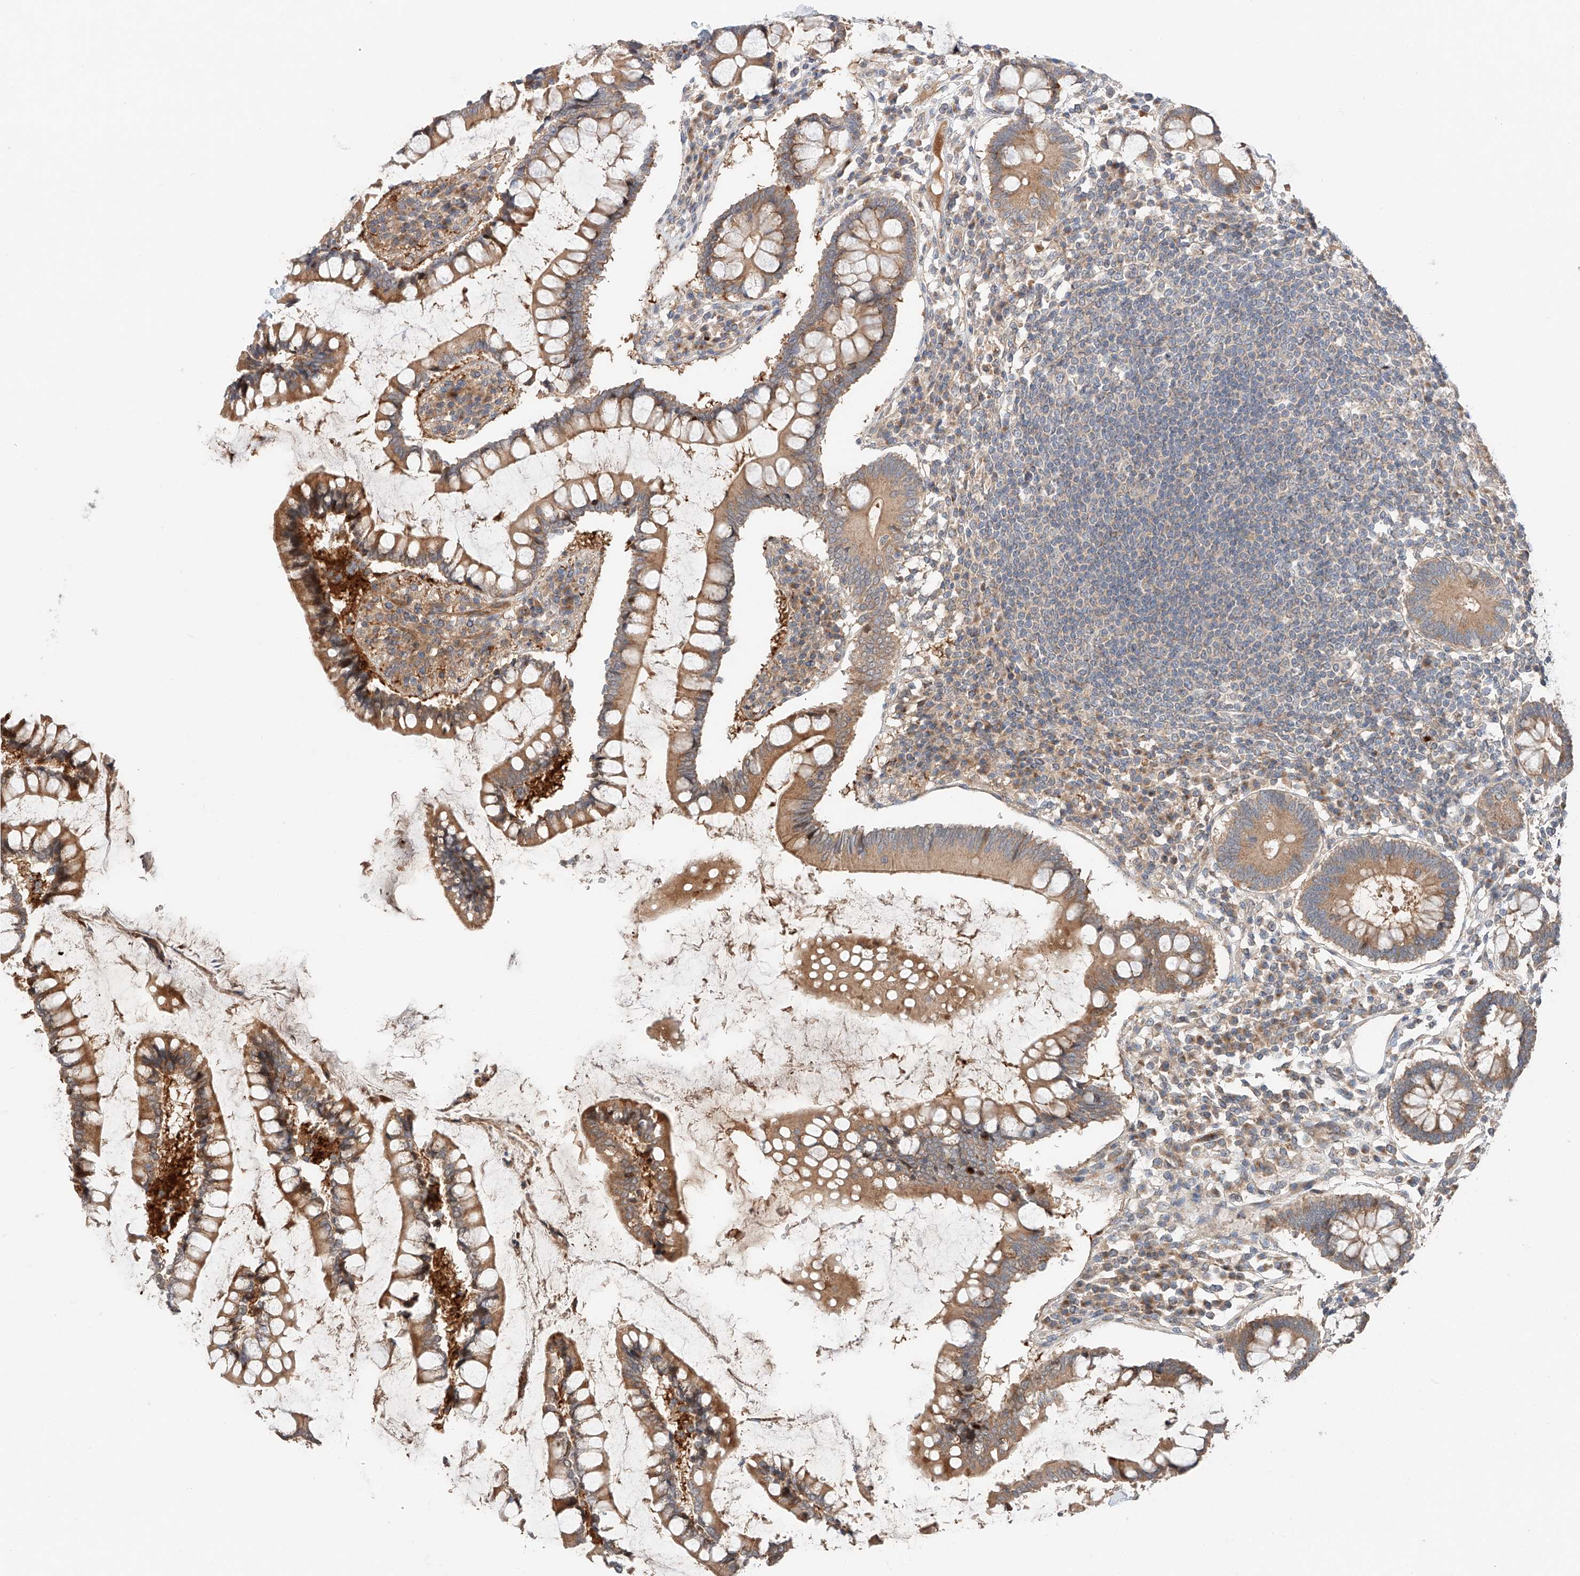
{"staining": {"intensity": "weak", "quantity": ">75%", "location": "cytoplasmic/membranous"}, "tissue": "colon", "cell_type": "Endothelial cells", "image_type": "normal", "snomed": [{"axis": "morphology", "description": "Normal tissue, NOS"}, {"axis": "topography", "description": "Colon"}], "caption": "Endothelial cells show low levels of weak cytoplasmic/membranous positivity in about >75% of cells in unremarkable human colon. (DAB IHC with brightfield microscopy, high magnification).", "gene": "XPNPEP1", "patient": {"sex": "female", "age": 79}}